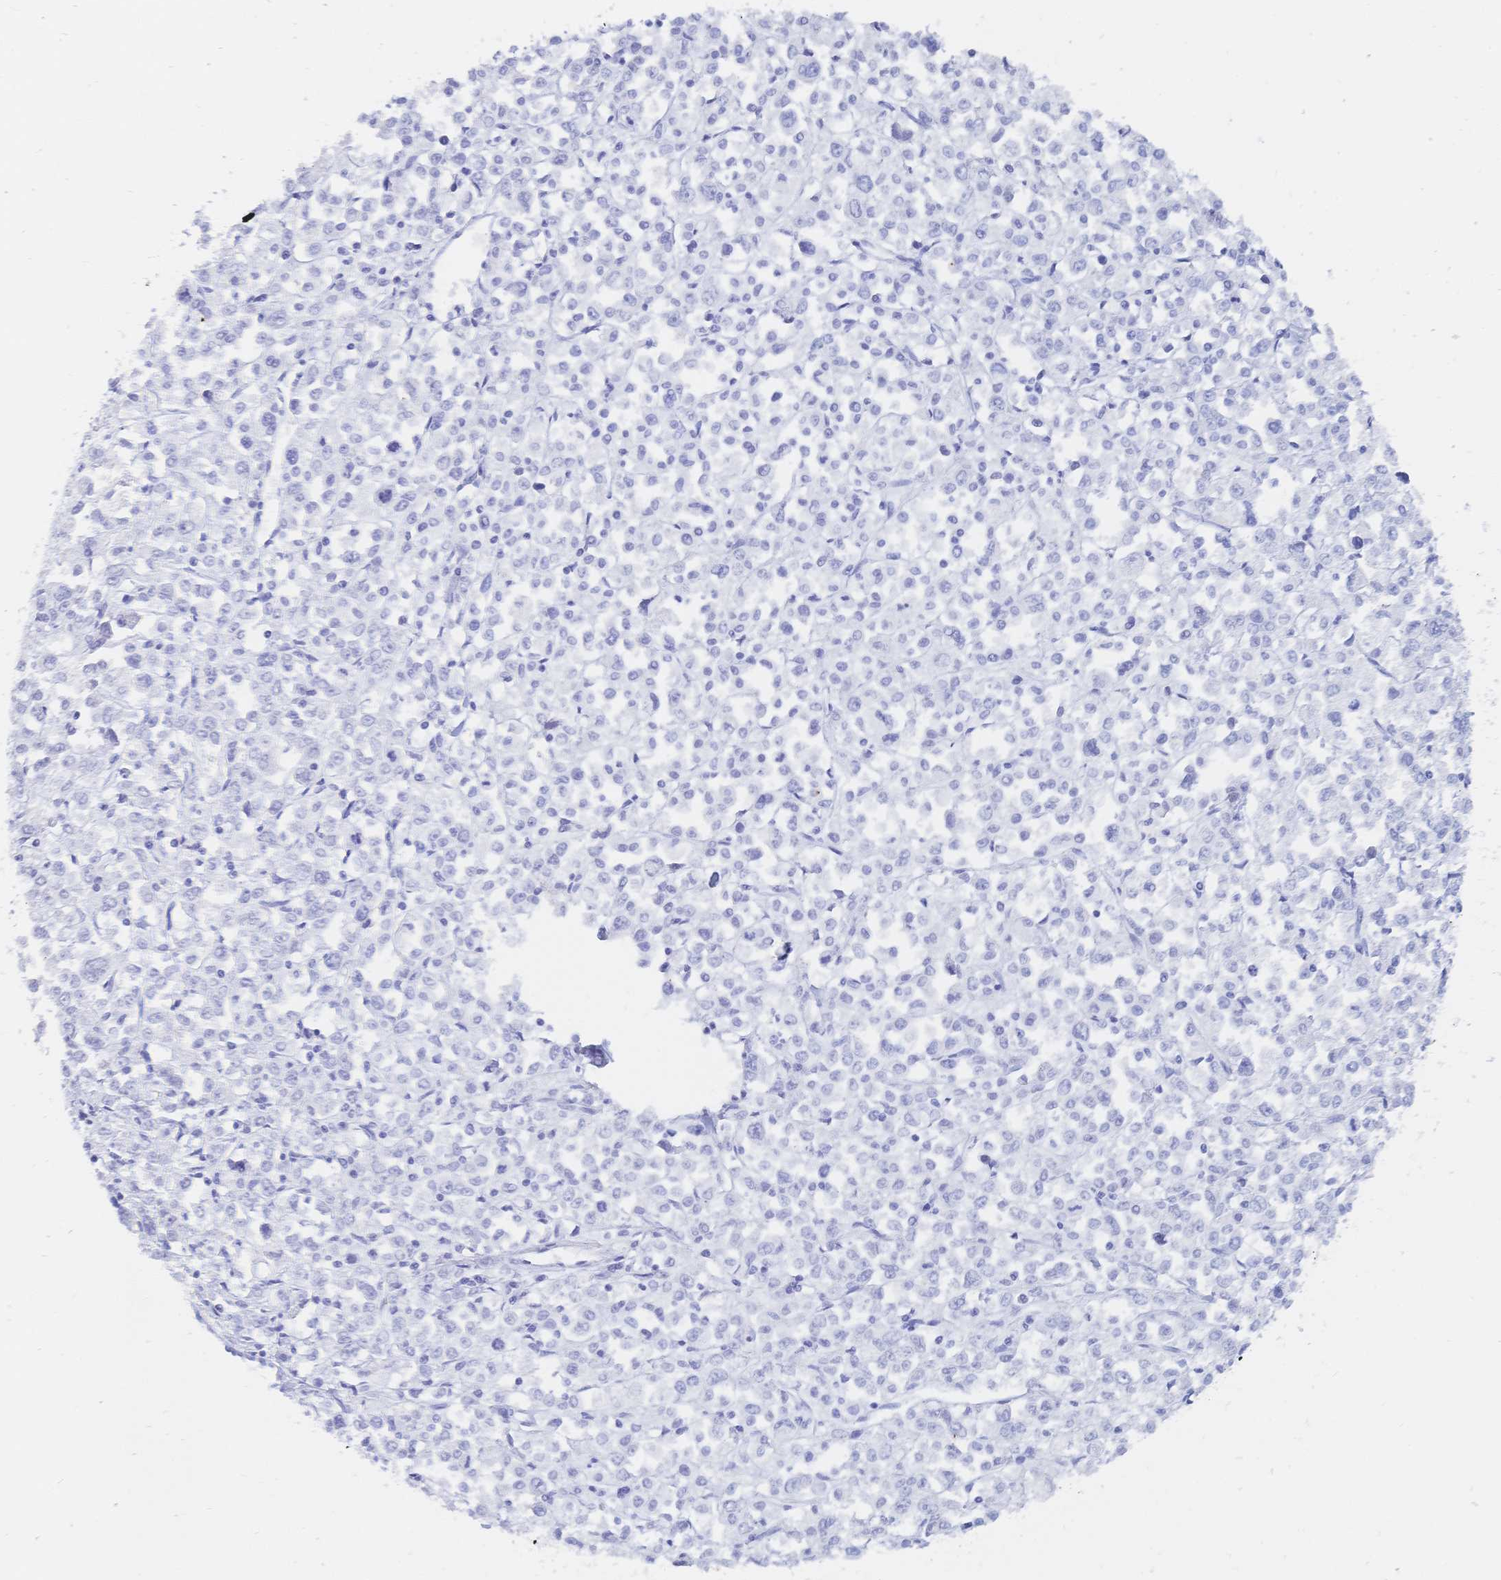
{"staining": {"intensity": "negative", "quantity": "none", "location": "none"}, "tissue": "stomach cancer", "cell_type": "Tumor cells", "image_type": "cancer", "snomed": [{"axis": "morphology", "description": "Adenocarcinoma, NOS"}, {"axis": "topography", "description": "Stomach, upper"}], "caption": "Tumor cells show no significant staining in stomach cancer (adenocarcinoma).", "gene": "MEP1B", "patient": {"sex": "male", "age": 70}}